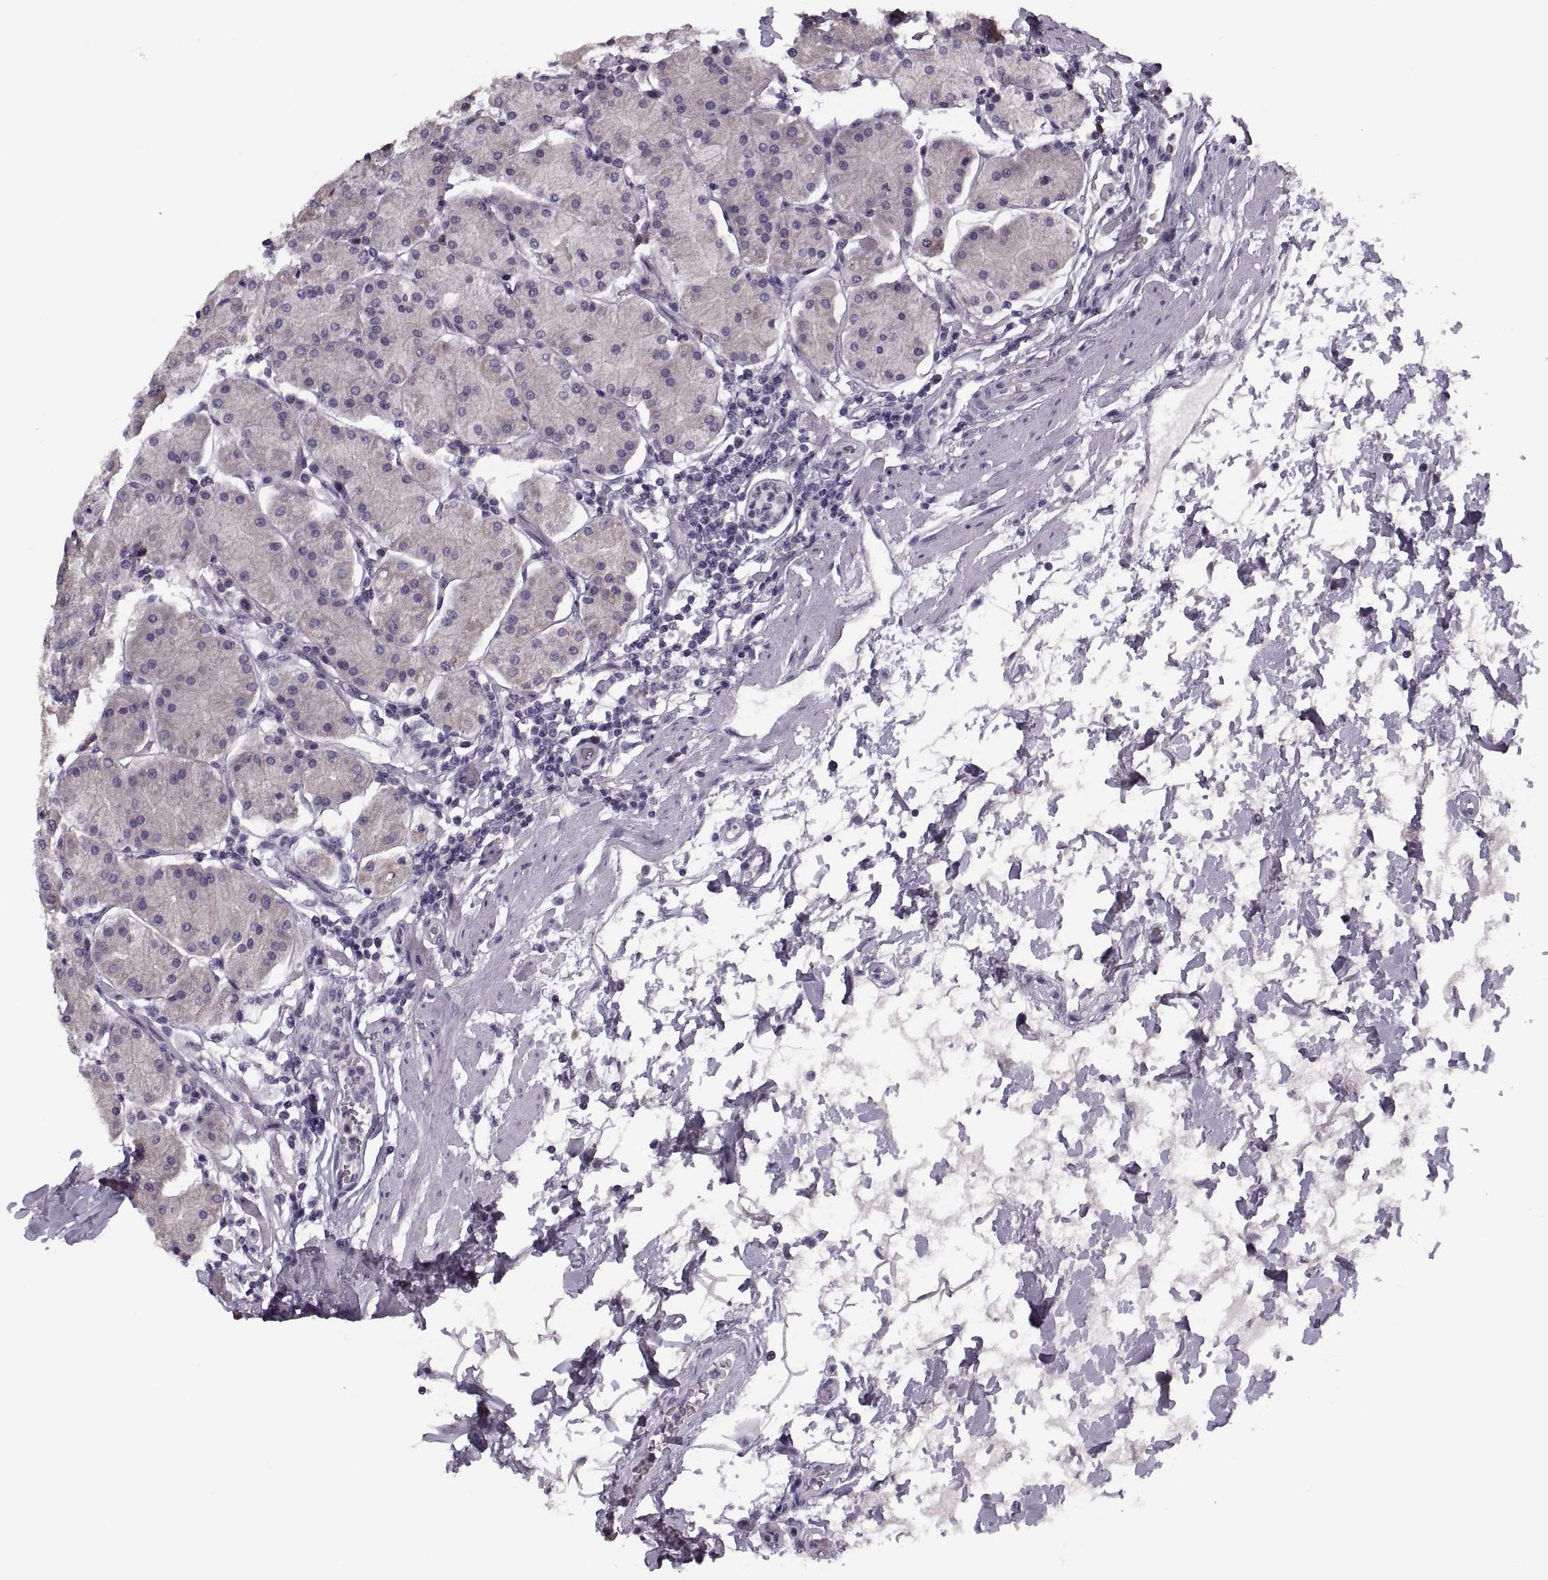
{"staining": {"intensity": "weak", "quantity": "<25%", "location": "cytoplasmic/membranous"}, "tissue": "stomach", "cell_type": "Glandular cells", "image_type": "normal", "snomed": [{"axis": "morphology", "description": "Normal tissue, NOS"}, {"axis": "topography", "description": "Stomach"}], "caption": "Human stomach stained for a protein using immunohistochemistry reveals no positivity in glandular cells.", "gene": "PRSS54", "patient": {"sex": "male", "age": 54}}